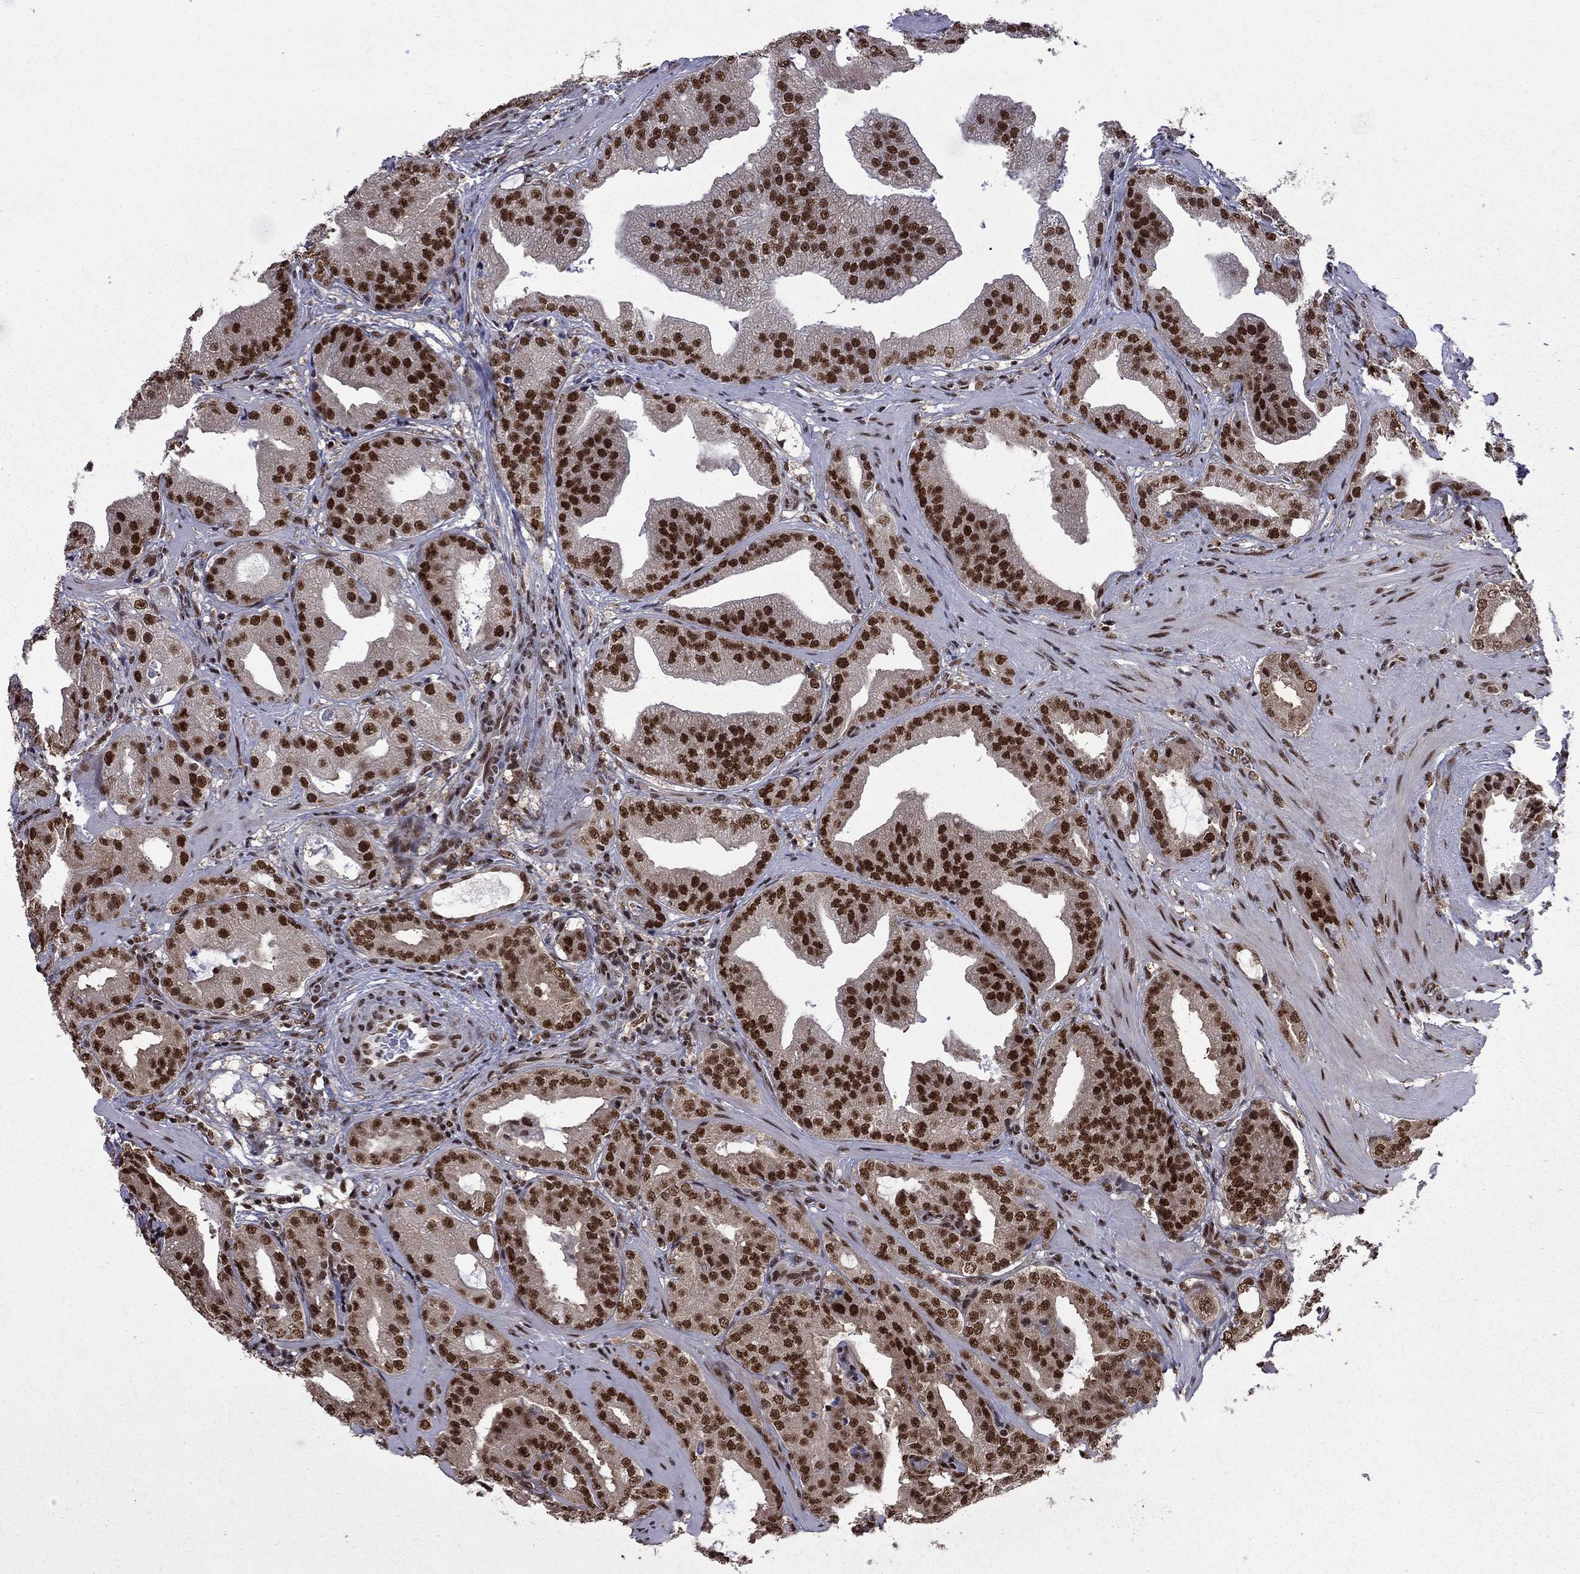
{"staining": {"intensity": "strong", "quantity": ">75%", "location": "nuclear"}, "tissue": "prostate cancer", "cell_type": "Tumor cells", "image_type": "cancer", "snomed": [{"axis": "morphology", "description": "Adenocarcinoma, Low grade"}, {"axis": "topography", "description": "Prostate"}], "caption": "Prostate cancer (low-grade adenocarcinoma) tissue exhibits strong nuclear positivity in about >75% of tumor cells", "gene": "MED25", "patient": {"sex": "male", "age": 62}}